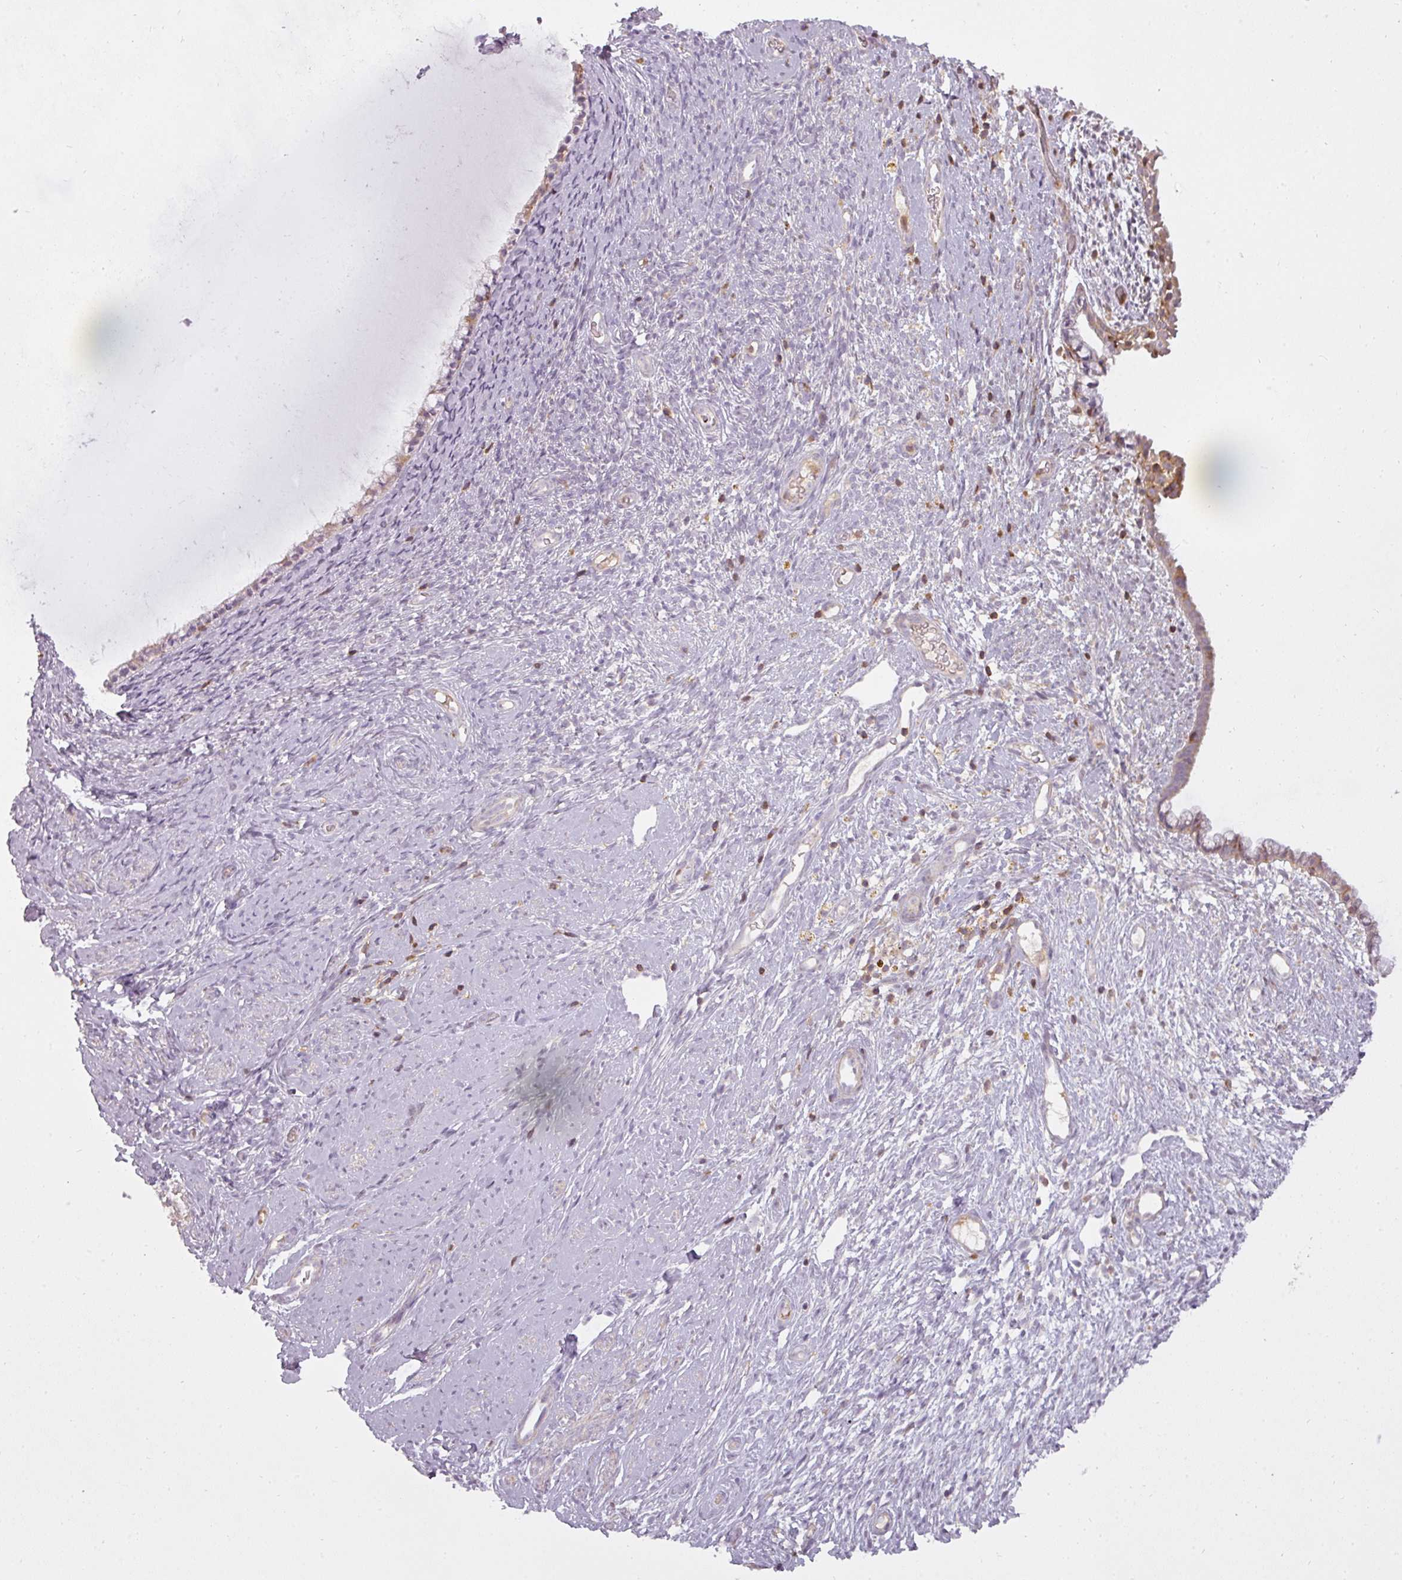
{"staining": {"intensity": "weak", "quantity": ">75%", "location": "cytoplasmic/membranous"}, "tissue": "cervix", "cell_type": "Glandular cells", "image_type": "normal", "snomed": [{"axis": "morphology", "description": "Normal tissue, NOS"}, {"axis": "topography", "description": "Cervix"}], "caption": "Immunohistochemistry (IHC) micrograph of normal cervix: cervix stained using immunohistochemistry (IHC) displays low levels of weak protein expression localized specifically in the cytoplasmic/membranous of glandular cells, appearing as a cytoplasmic/membranous brown color.", "gene": "STK4", "patient": {"sex": "female", "age": 76}}